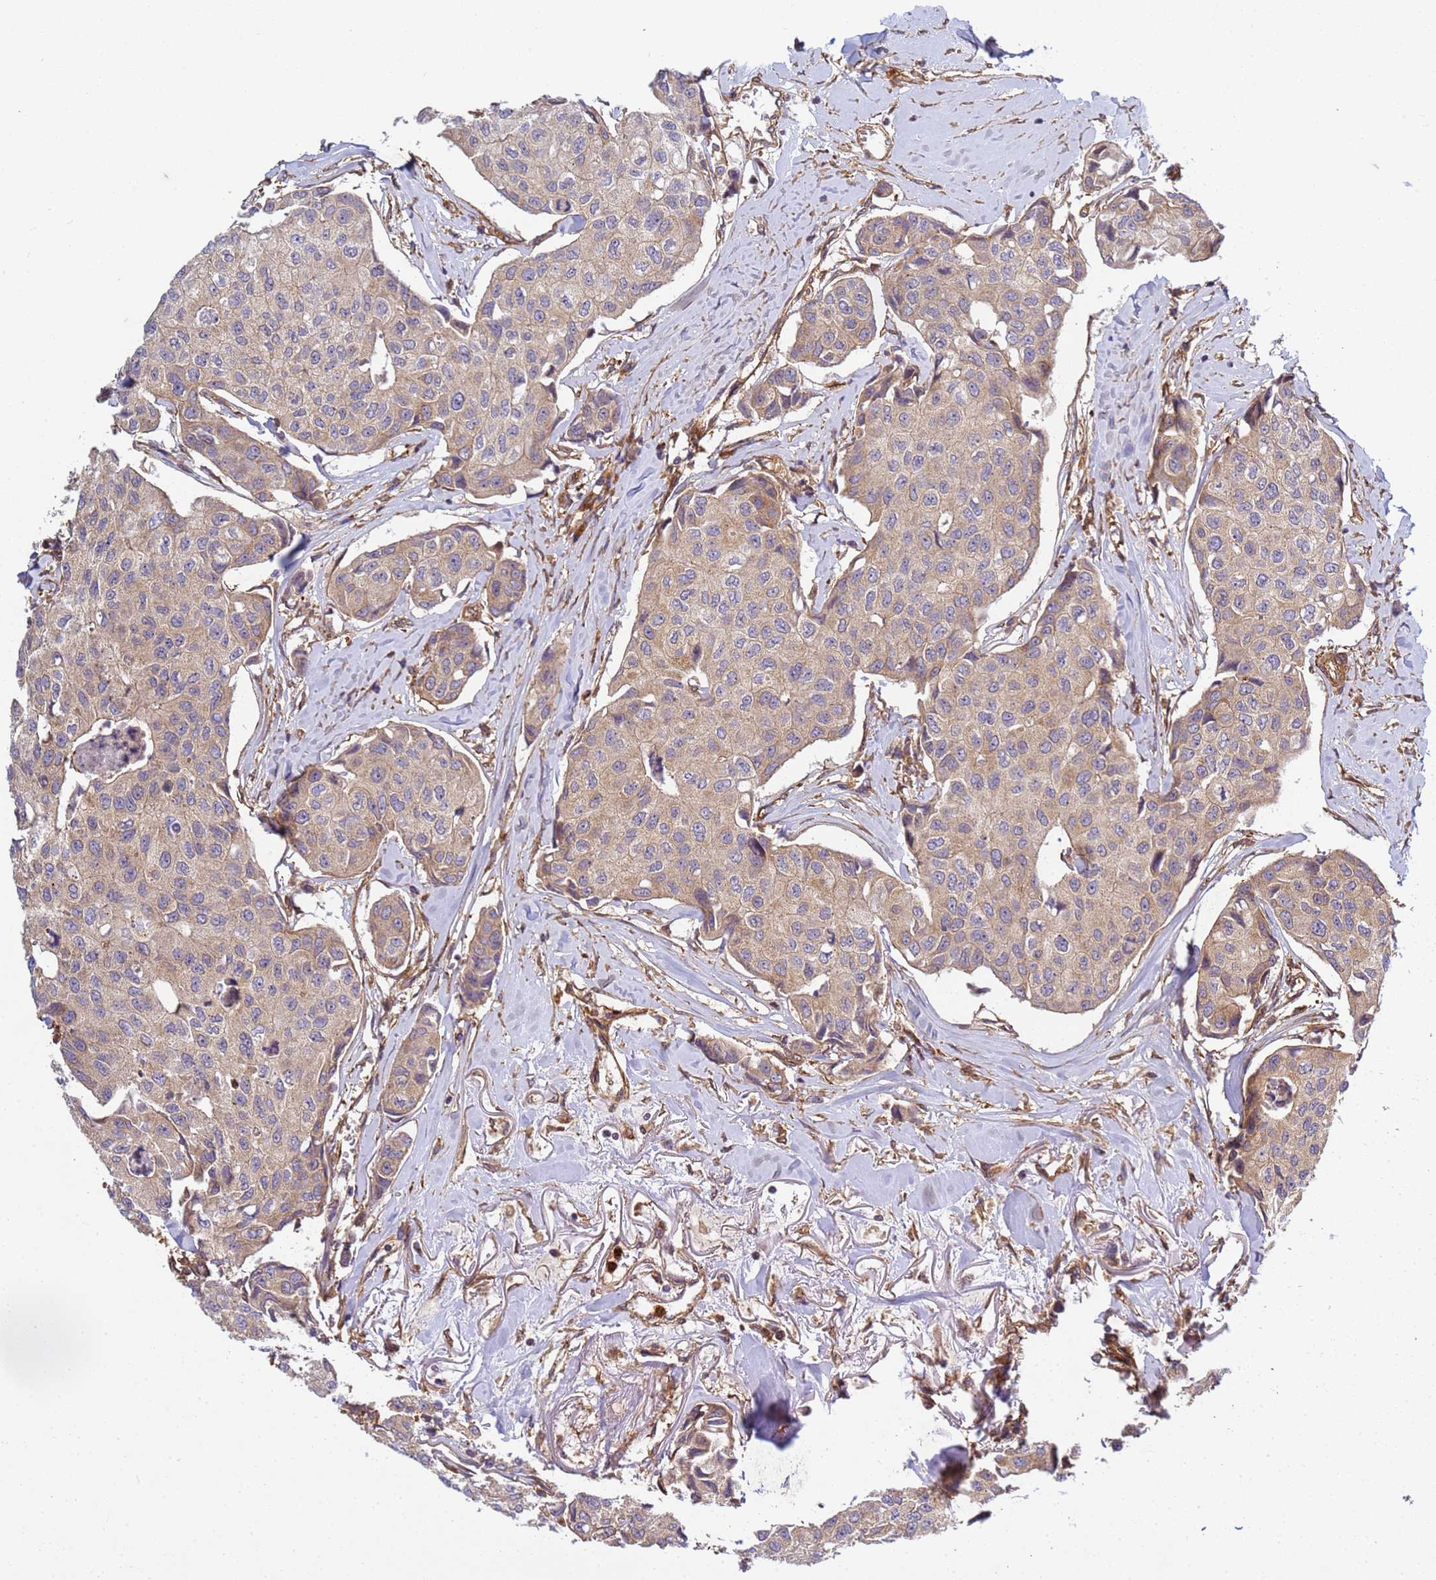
{"staining": {"intensity": "weak", "quantity": "25%-75%", "location": "cytoplasmic/membranous"}, "tissue": "breast cancer", "cell_type": "Tumor cells", "image_type": "cancer", "snomed": [{"axis": "morphology", "description": "Duct carcinoma"}, {"axis": "topography", "description": "Breast"}], "caption": "Immunohistochemistry (IHC) of human breast cancer displays low levels of weak cytoplasmic/membranous staining in about 25%-75% of tumor cells.", "gene": "C8orf34", "patient": {"sex": "female", "age": 80}}